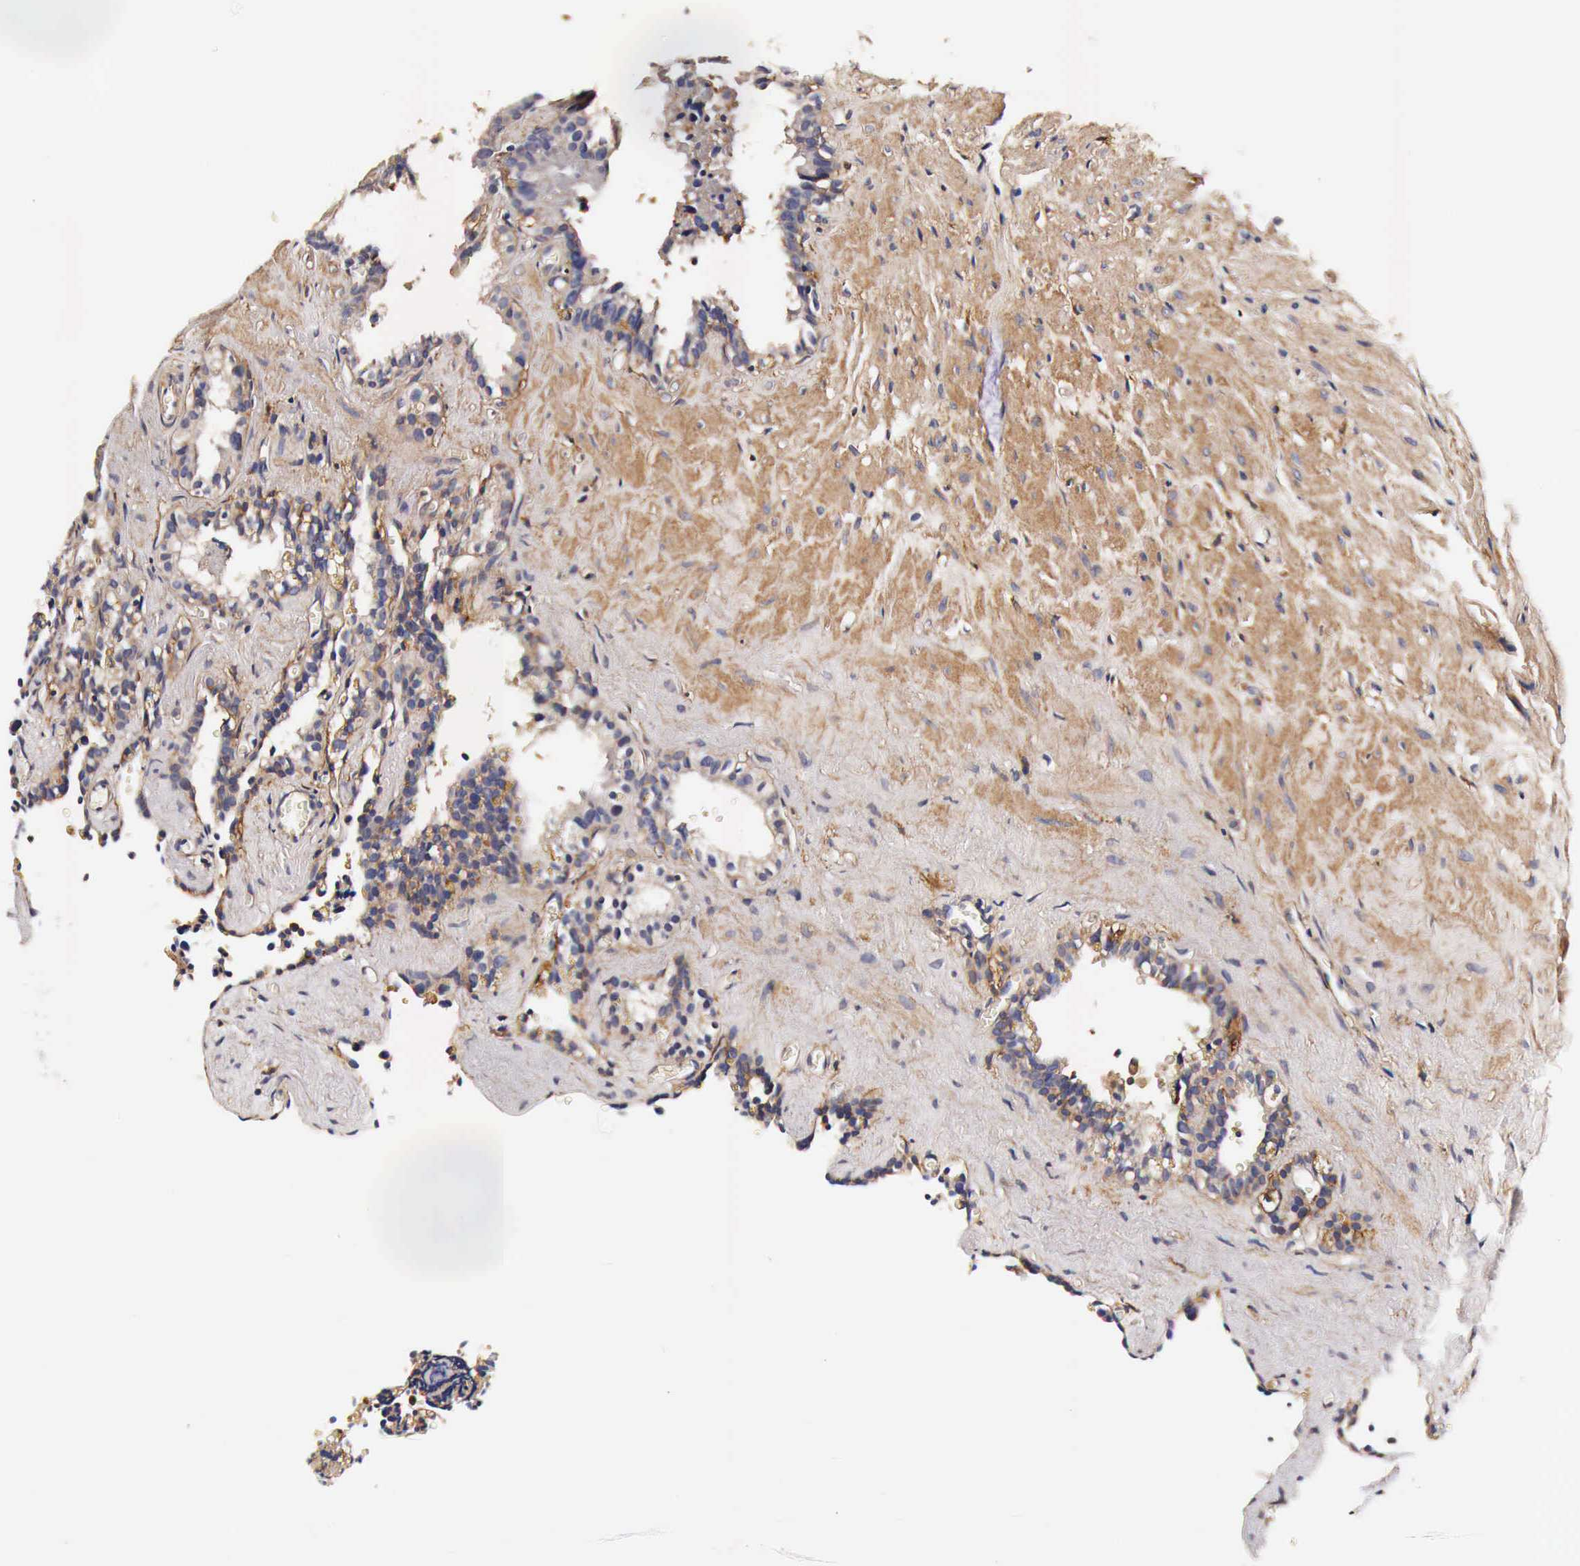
{"staining": {"intensity": "negative", "quantity": "none", "location": "none"}, "tissue": "seminal vesicle", "cell_type": "Glandular cells", "image_type": "normal", "snomed": [{"axis": "morphology", "description": "Normal tissue, NOS"}, {"axis": "topography", "description": "Seminal veicle"}], "caption": "Seminal vesicle stained for a protein using IHC displays no positivity glandular cells.", "gene": "RP2", "patient": {"sex": "male", "age": 60}}